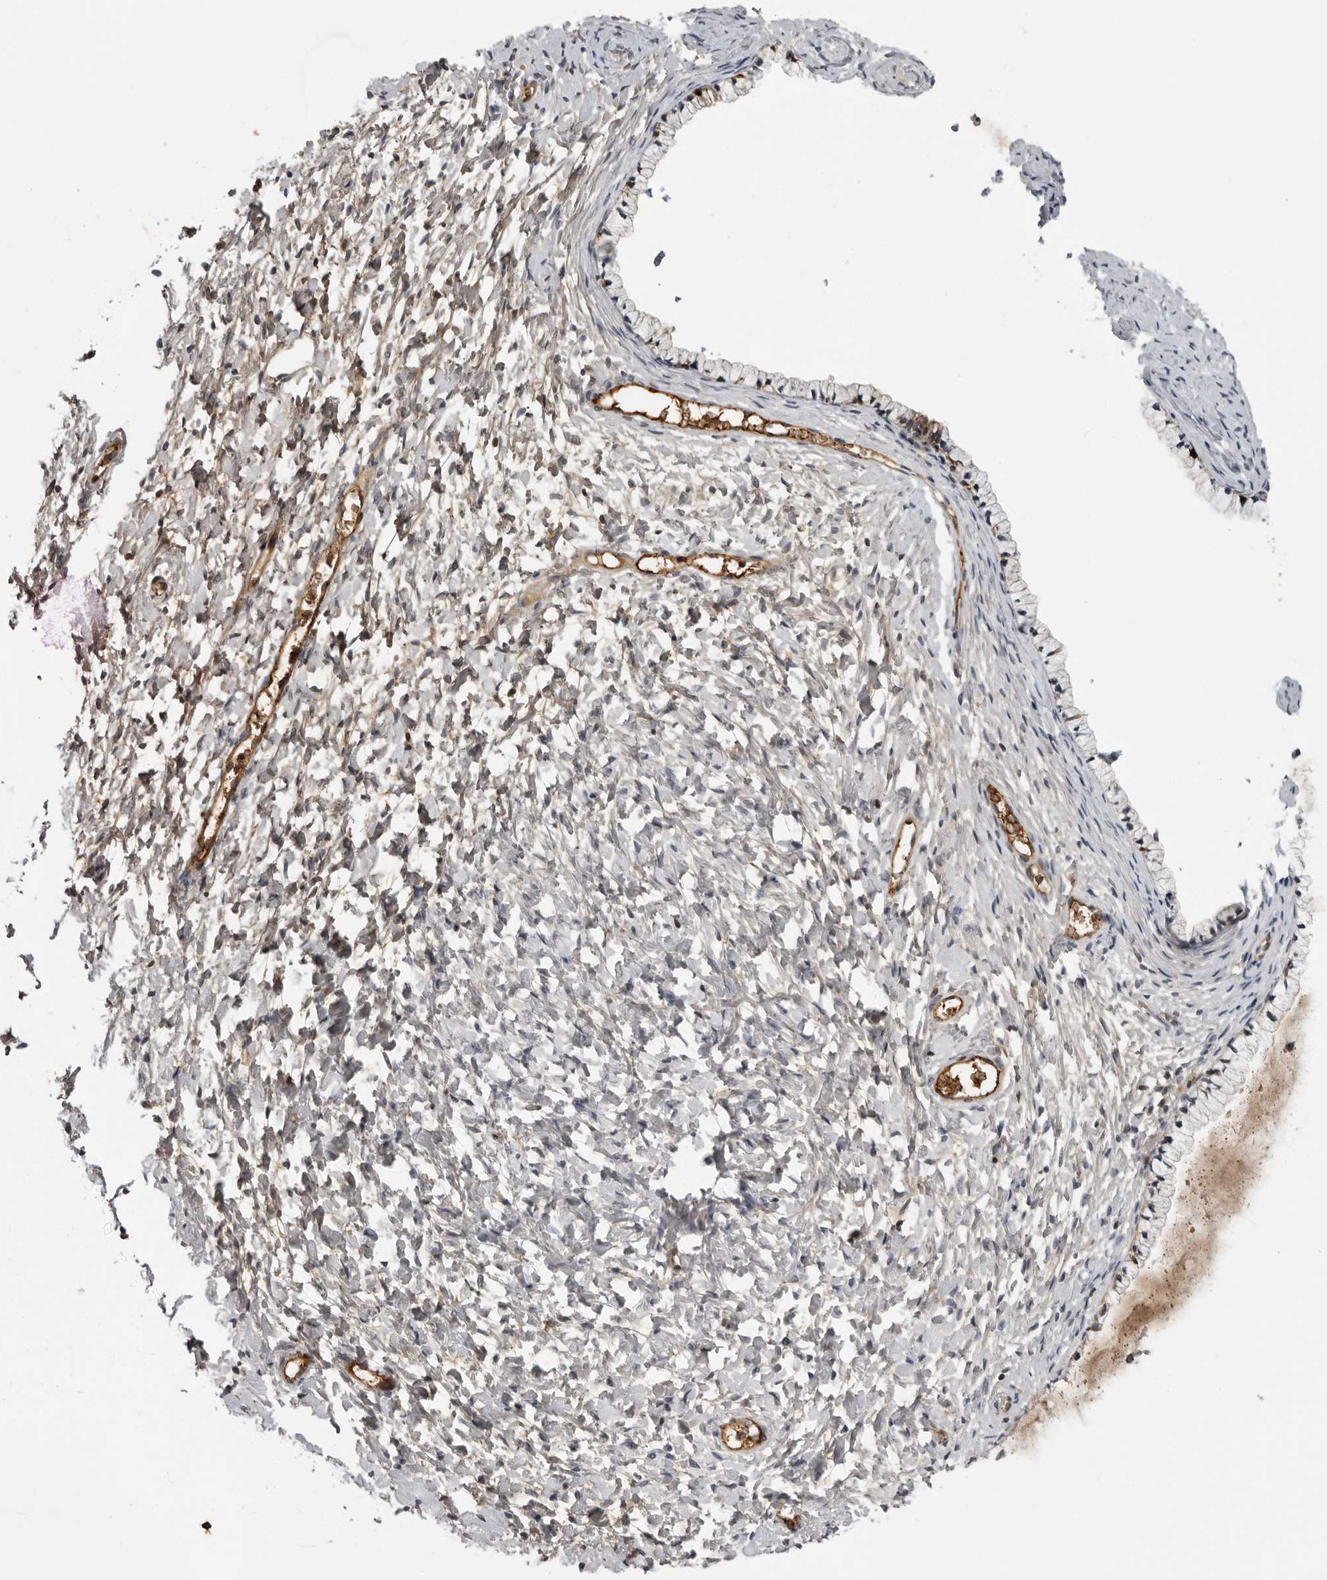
{"staining": {"intensity": "negative", "quantity": "none", "location": "none"}, "tissue": "cervix", "cell_type": "Glandular cells", "image_type": "normal", "snomed": [{"axis": "morphology", "description": "Normal tissue, NOS"}, {"axis": "topography", "description": "Cervix"}], "caption": "The immunohistochemistry (IHC) micrograph has no significant positivity in glandular cells of cervix.", "gene": "PLEKHF2", "patient": {"sex": "female", "age": 72}}